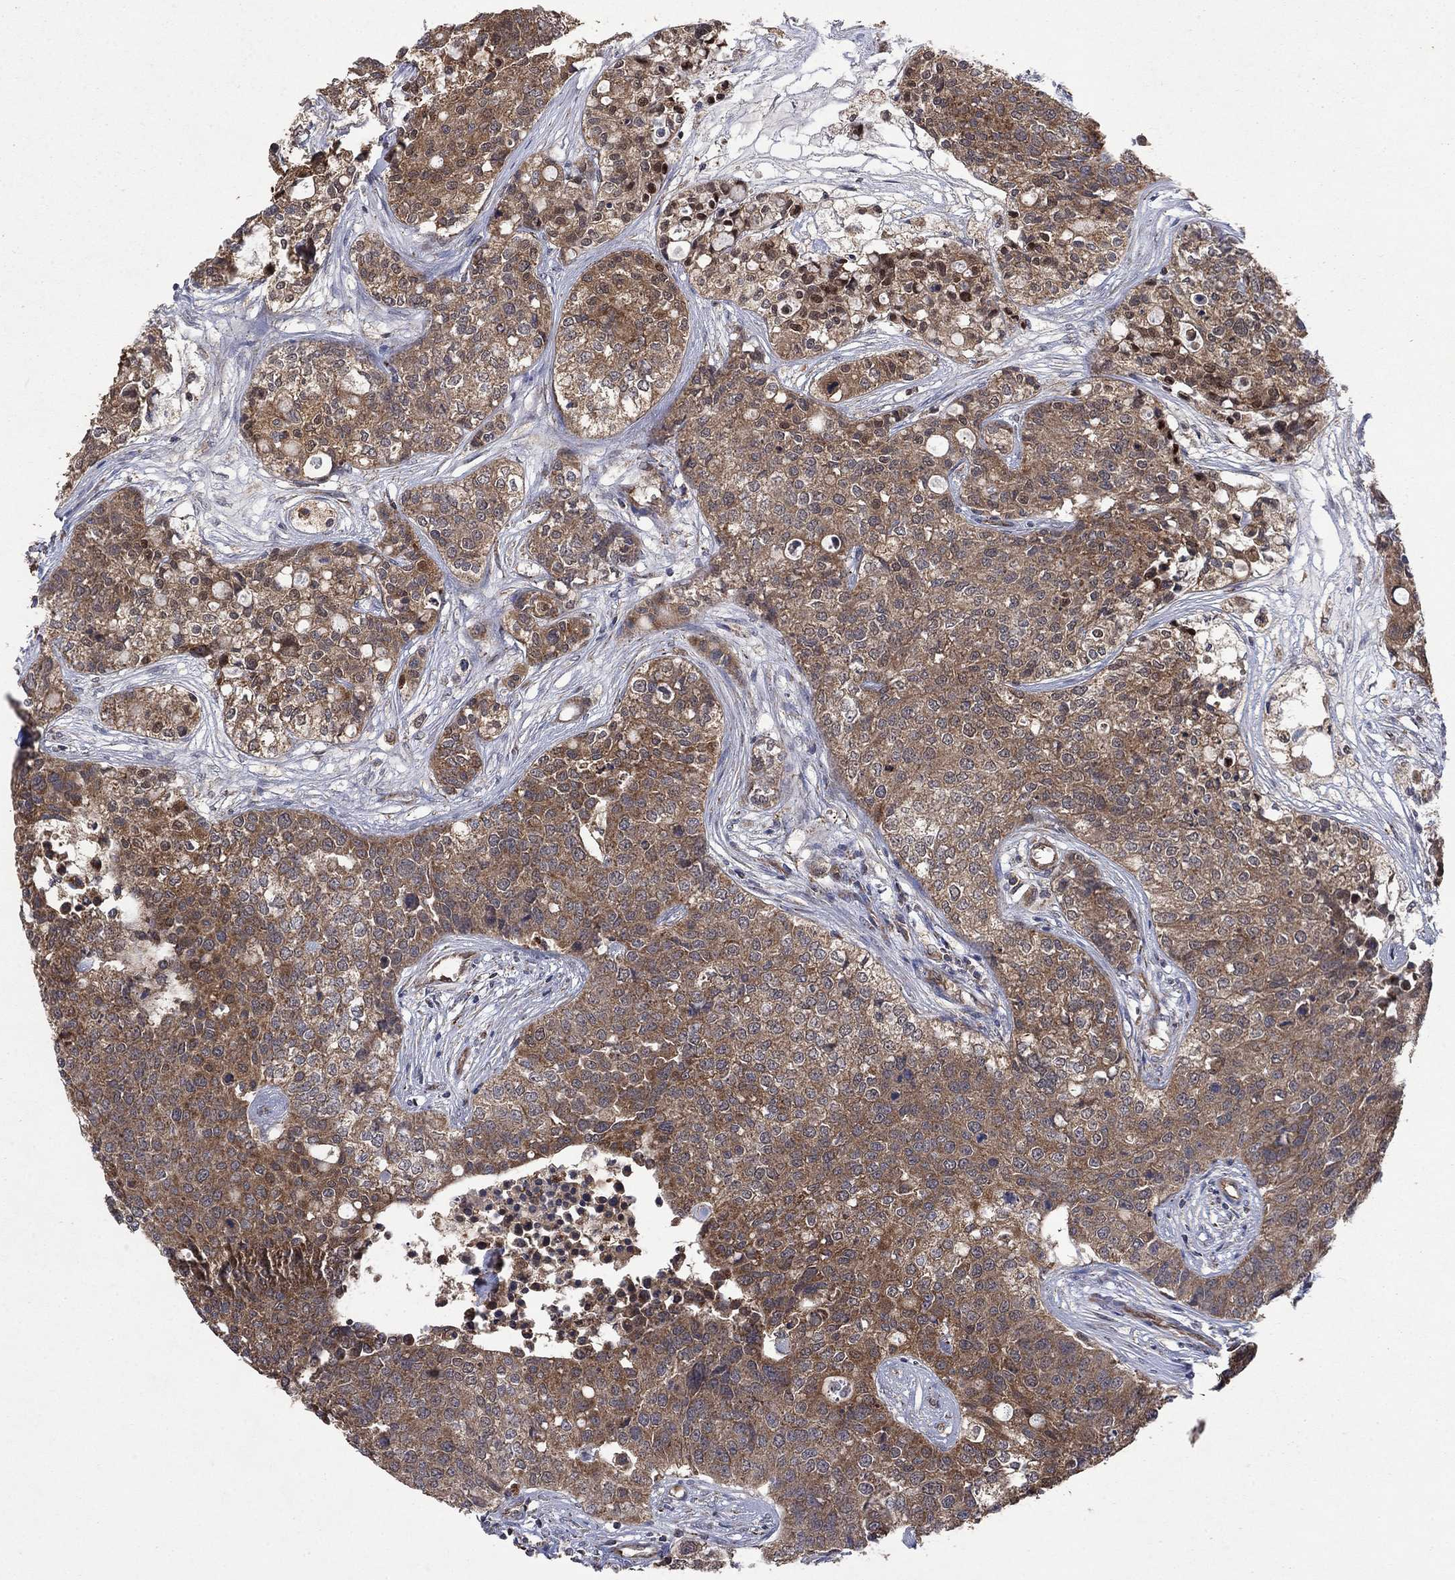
{"staining": {"intensity": "strong", "quantity": "25%-75%", "location": "cytoplasmic/membranous"}, "tissue": "carcinoid", "cell_type": "Tumor cells", "image_type": "cancer", "snomed": [{"axis": "morphology", "description": "Carcinoid, malignant, NOS"}, {"axis": "topography", "description": "Colon"}], "caption": "DAB (3,3'-diaminobenzidine) immunohistochemical staining of carcinoid displays strong cytoplasmic/membranous protein staining in about 25%-75% of tumor cells.", "gene": "DPH1", "patient": {"sex": "male", "age": 81}}